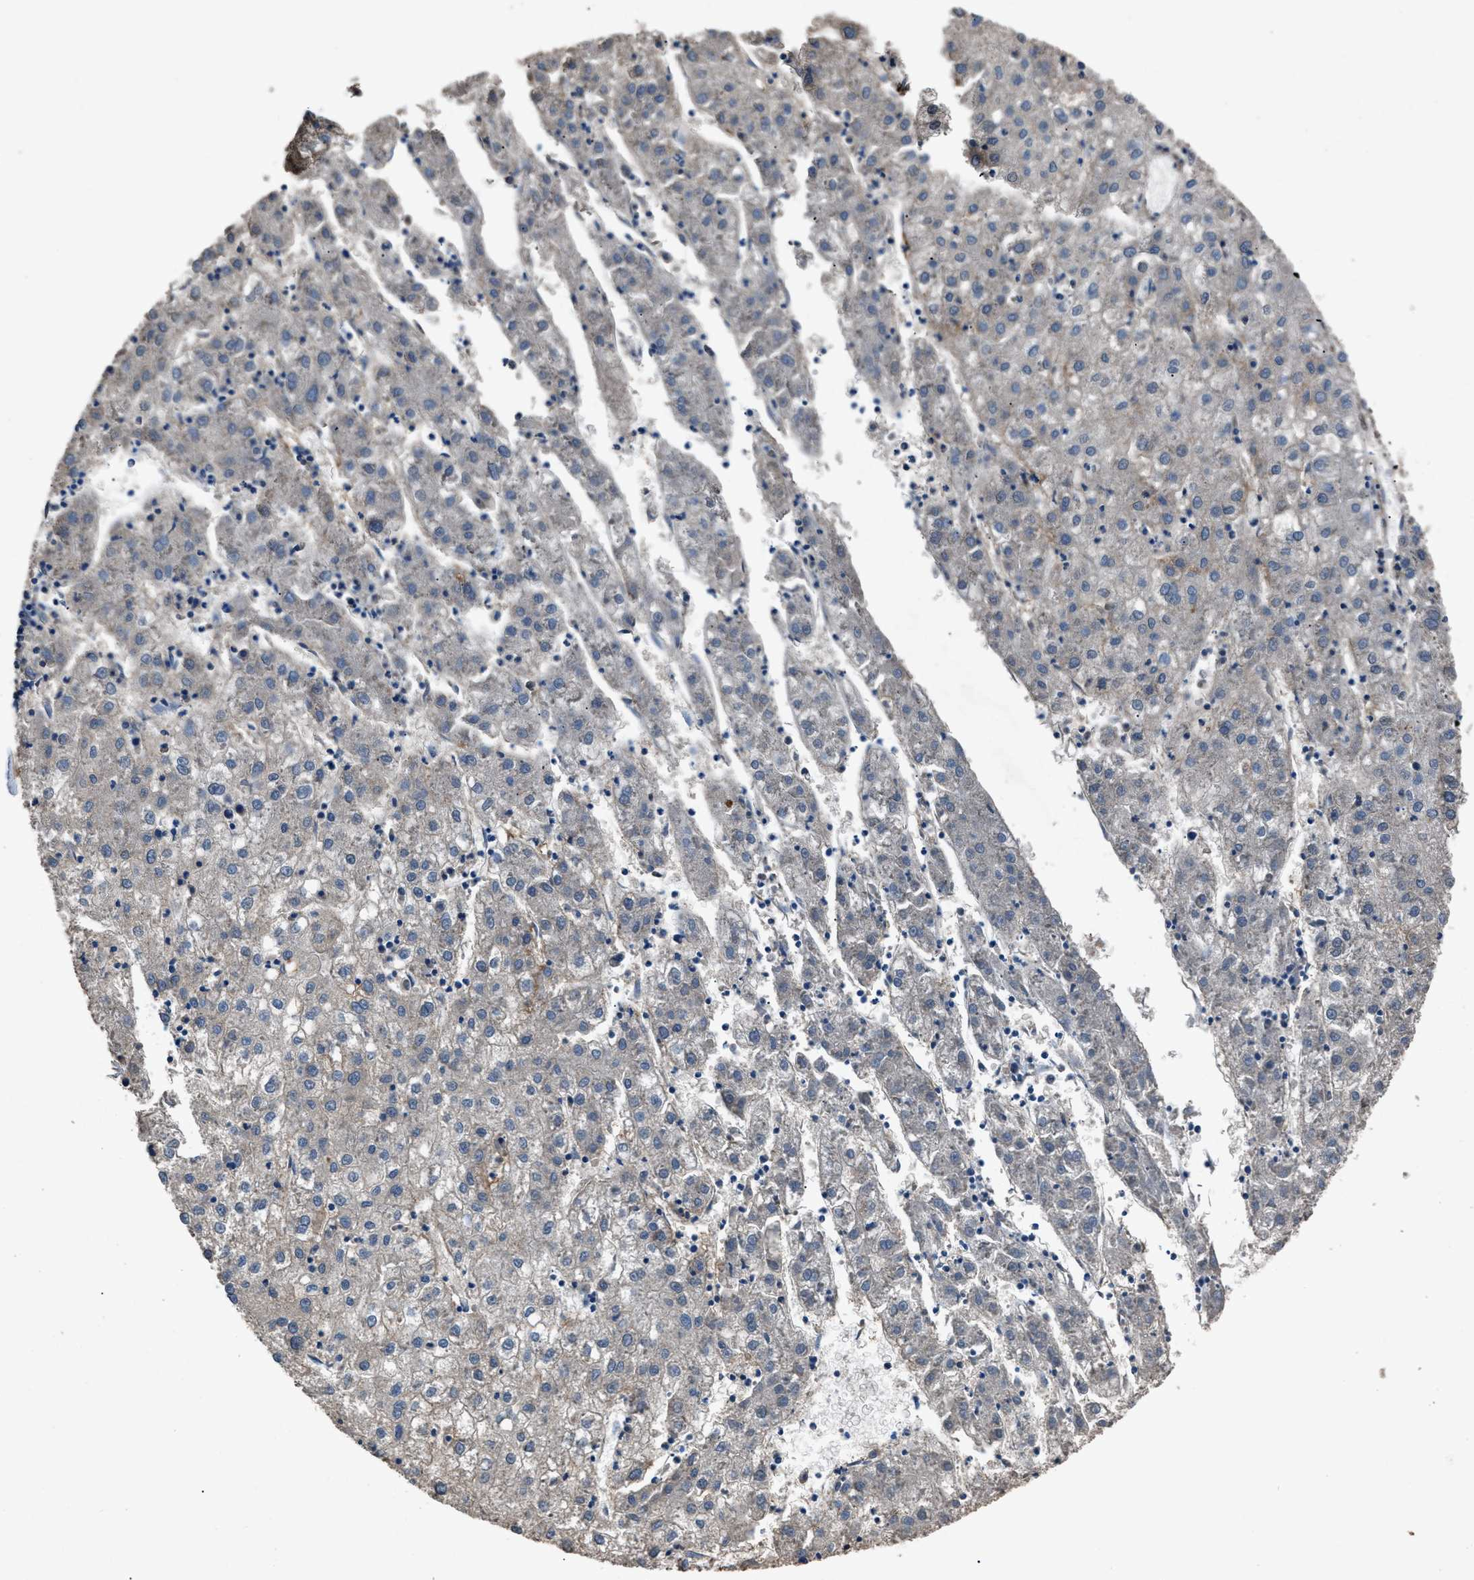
{"staining": {"intensity": "negative", "quantity": "none", "location": "none"}, "tissue": "liver cancer", "cell_type": "Tumor cells", "image_type": "cancer", "snomed": [{"axis": "morphology", "description": "Carcinoma, Hepatocellular, NOS"}, {"axis": "topography", "description": "Liver"}], "caption": "Liver cancer (hepatocellular carcinoma) was stained to show a protein in brown. There is no significant positivity in tumor cells.", "gene": "CD276", "patient": {"sex": "male", "age": 72}}